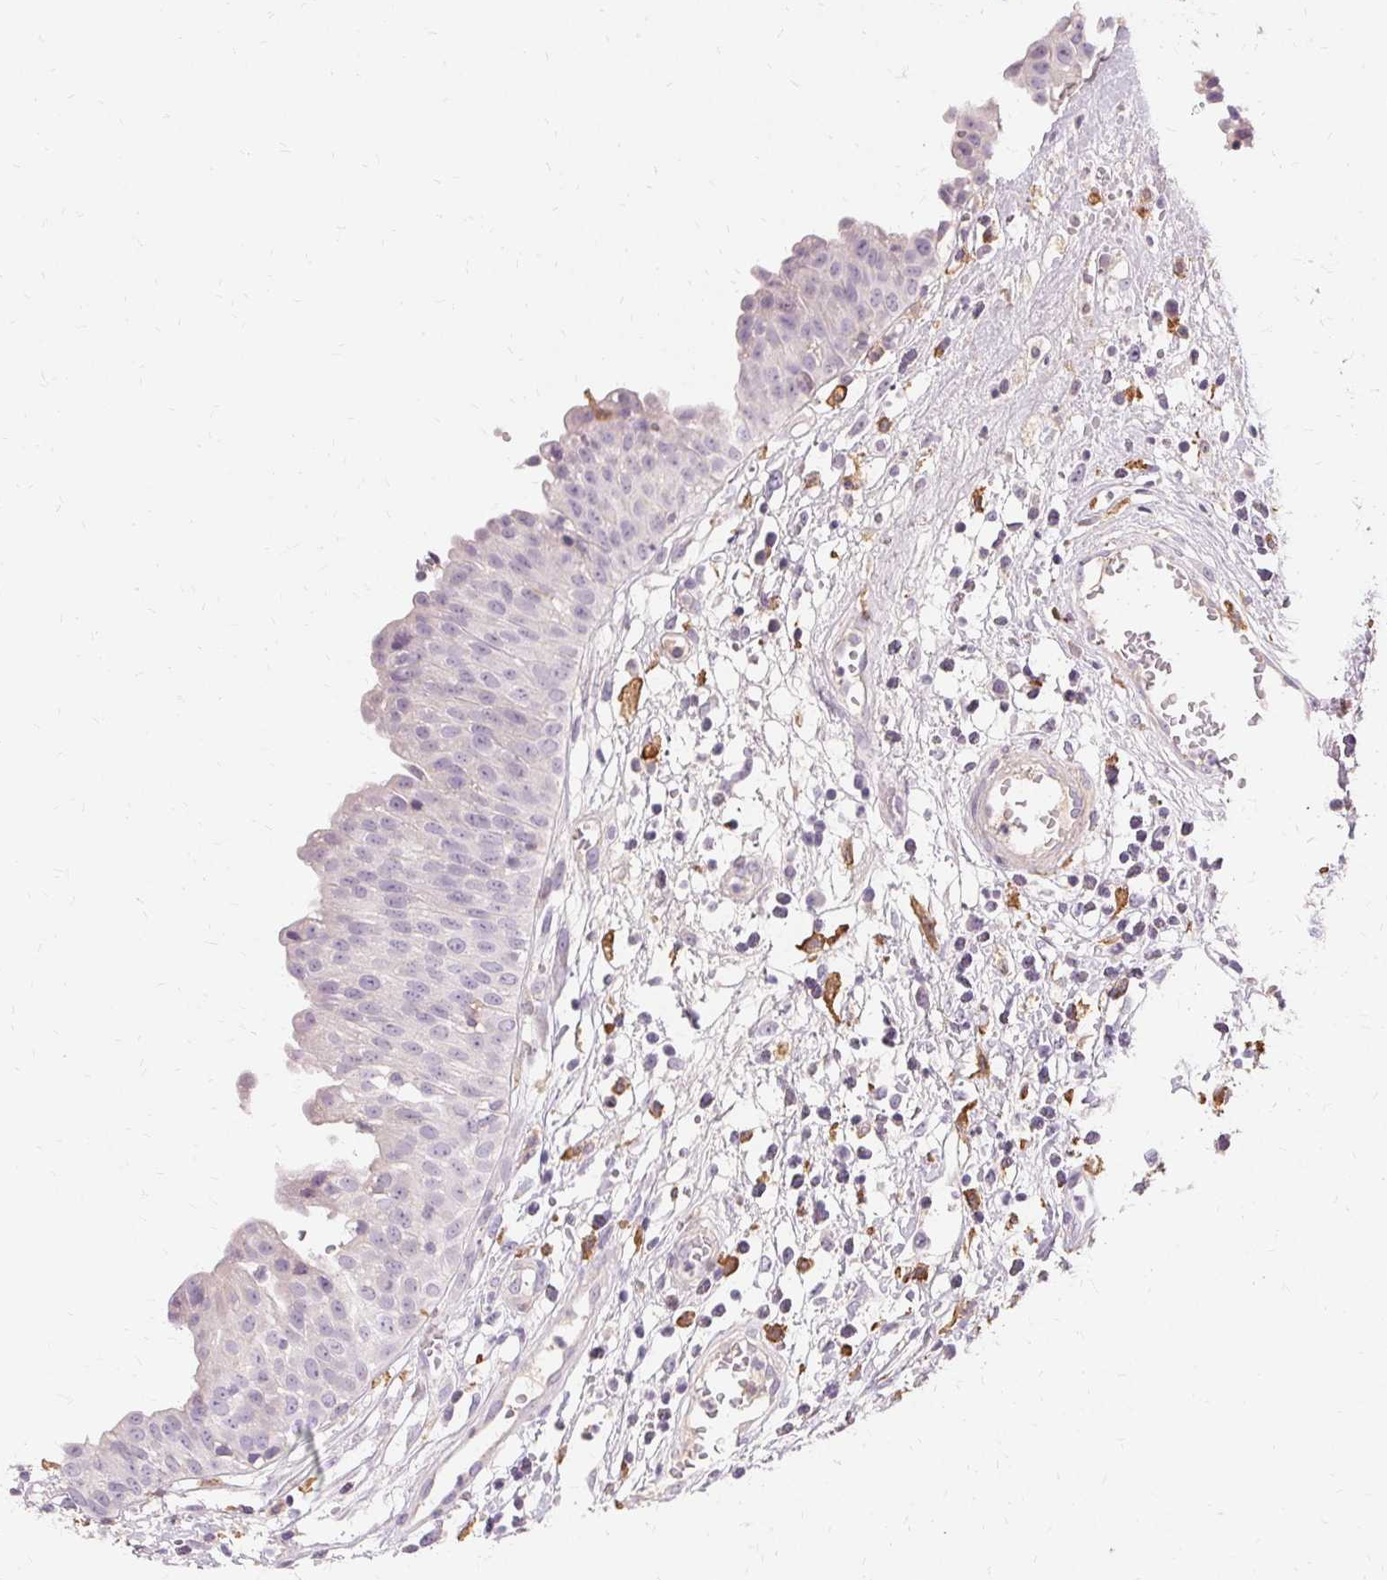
{"staining": {"intensity": "negative", "quantity": "none", "location": "none"}, "tissue": "urinary bladder", "cell_type": "Urothelial cells", "image_type": "normal", "snomed": [{"axis": "morphology", "description": "Normal tissue, NOS"}, {"axis": "topography", "description": "Urinary bladder"}], "caption": "This is a image of IHC staining of benign urinary bladder, which shows no positivity in urothelial cells.", "gene": "IFNGR1", "patient": {"sex": "male", "age": 64}}